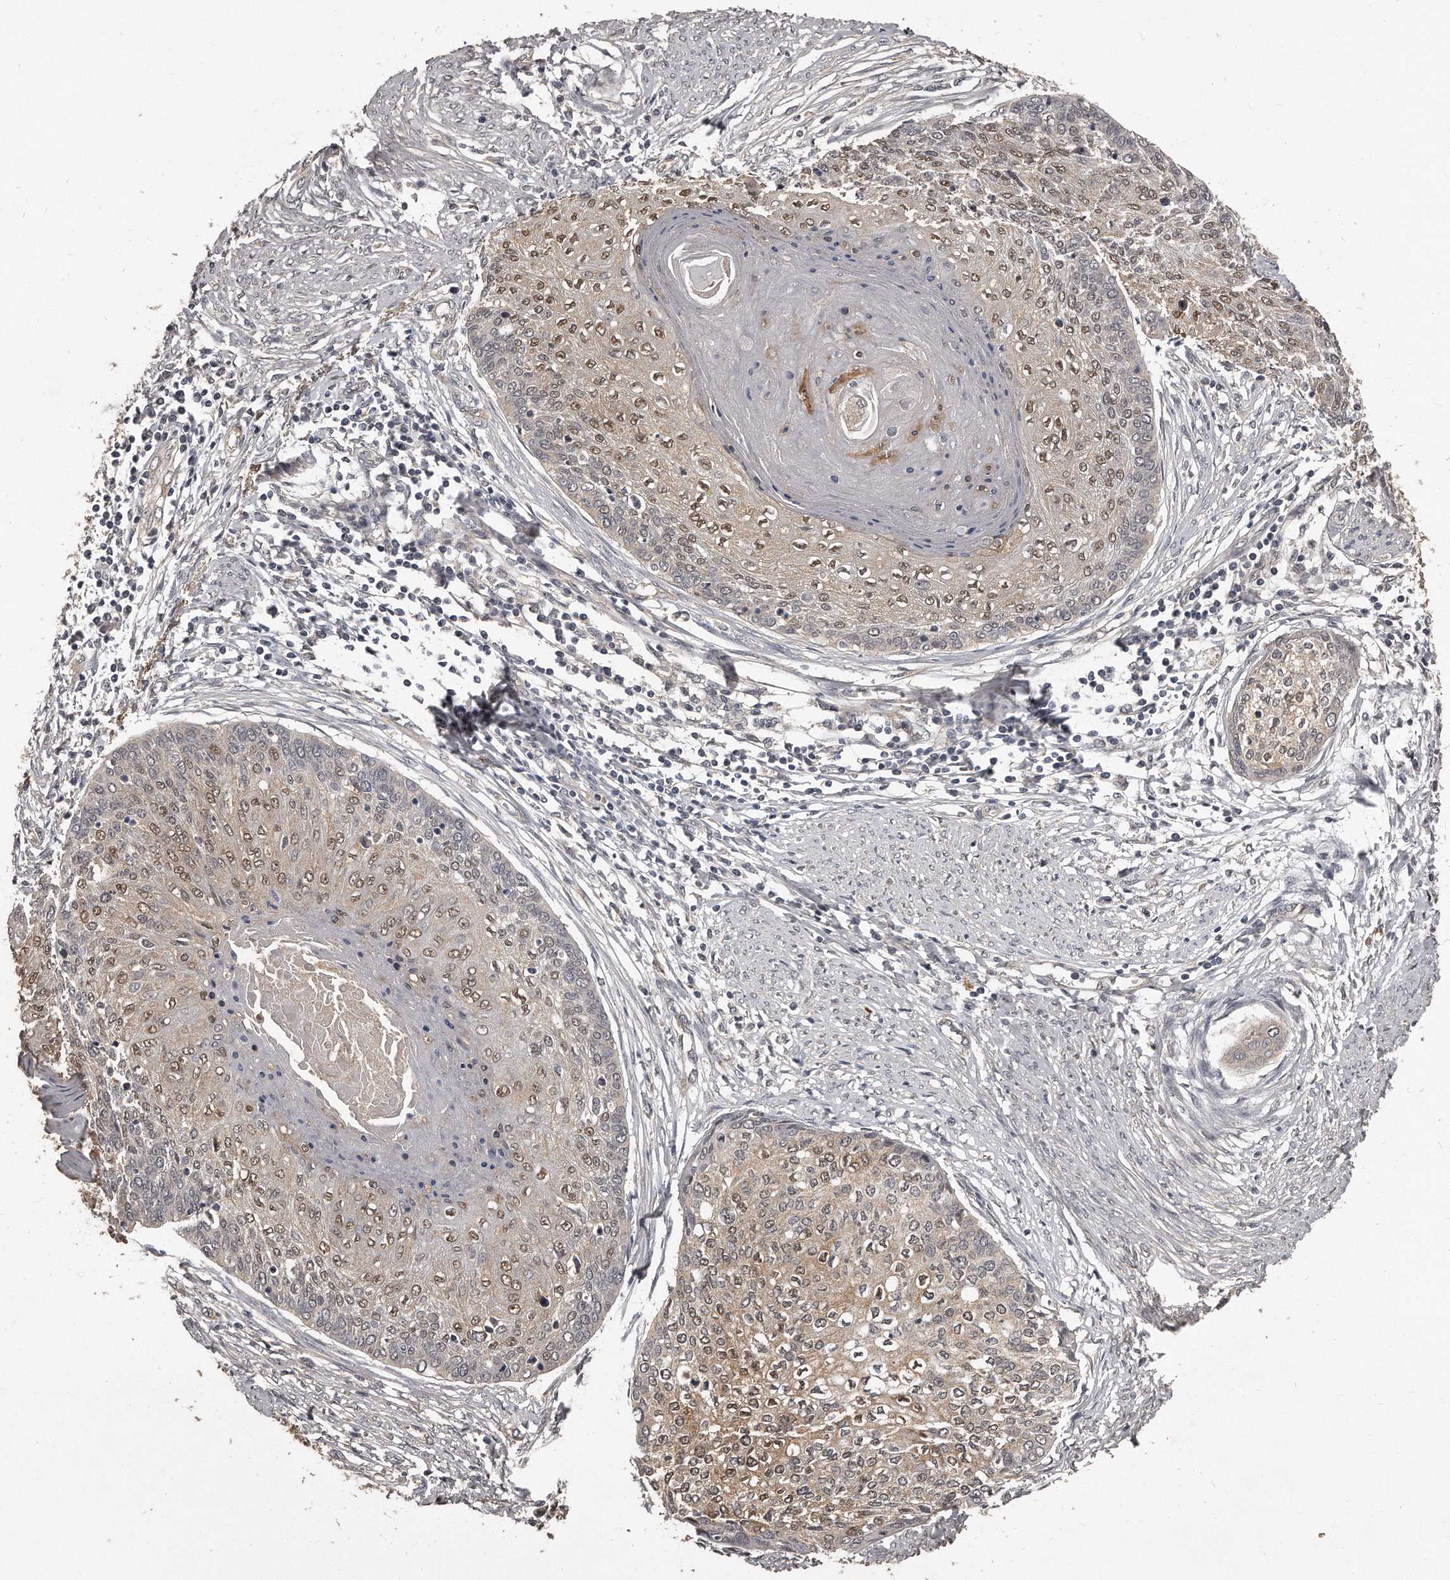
{"staining": {"intensity": "weak", "quantity": ">75%", "location": "cytoplasmic/membranous,nuclear"}, "tissue": "cervical cancer", "cell_type": "Tumor cells", "image_type": "cancer", "snomed": [{"axis": "morphology", "description": "Squamous cell carcinoma, NOS"}, {"axis": "topography", "description": "Cervix"}], "caption": "Human cervical squamous cell carcinoma stained with a brown dye reveals weak cytoplasmic/membranous and nuclear positive staining in approximately >75% of tumor cells.", "gene": "GRB10", "patient": {"sex": "female", "age": 37}}